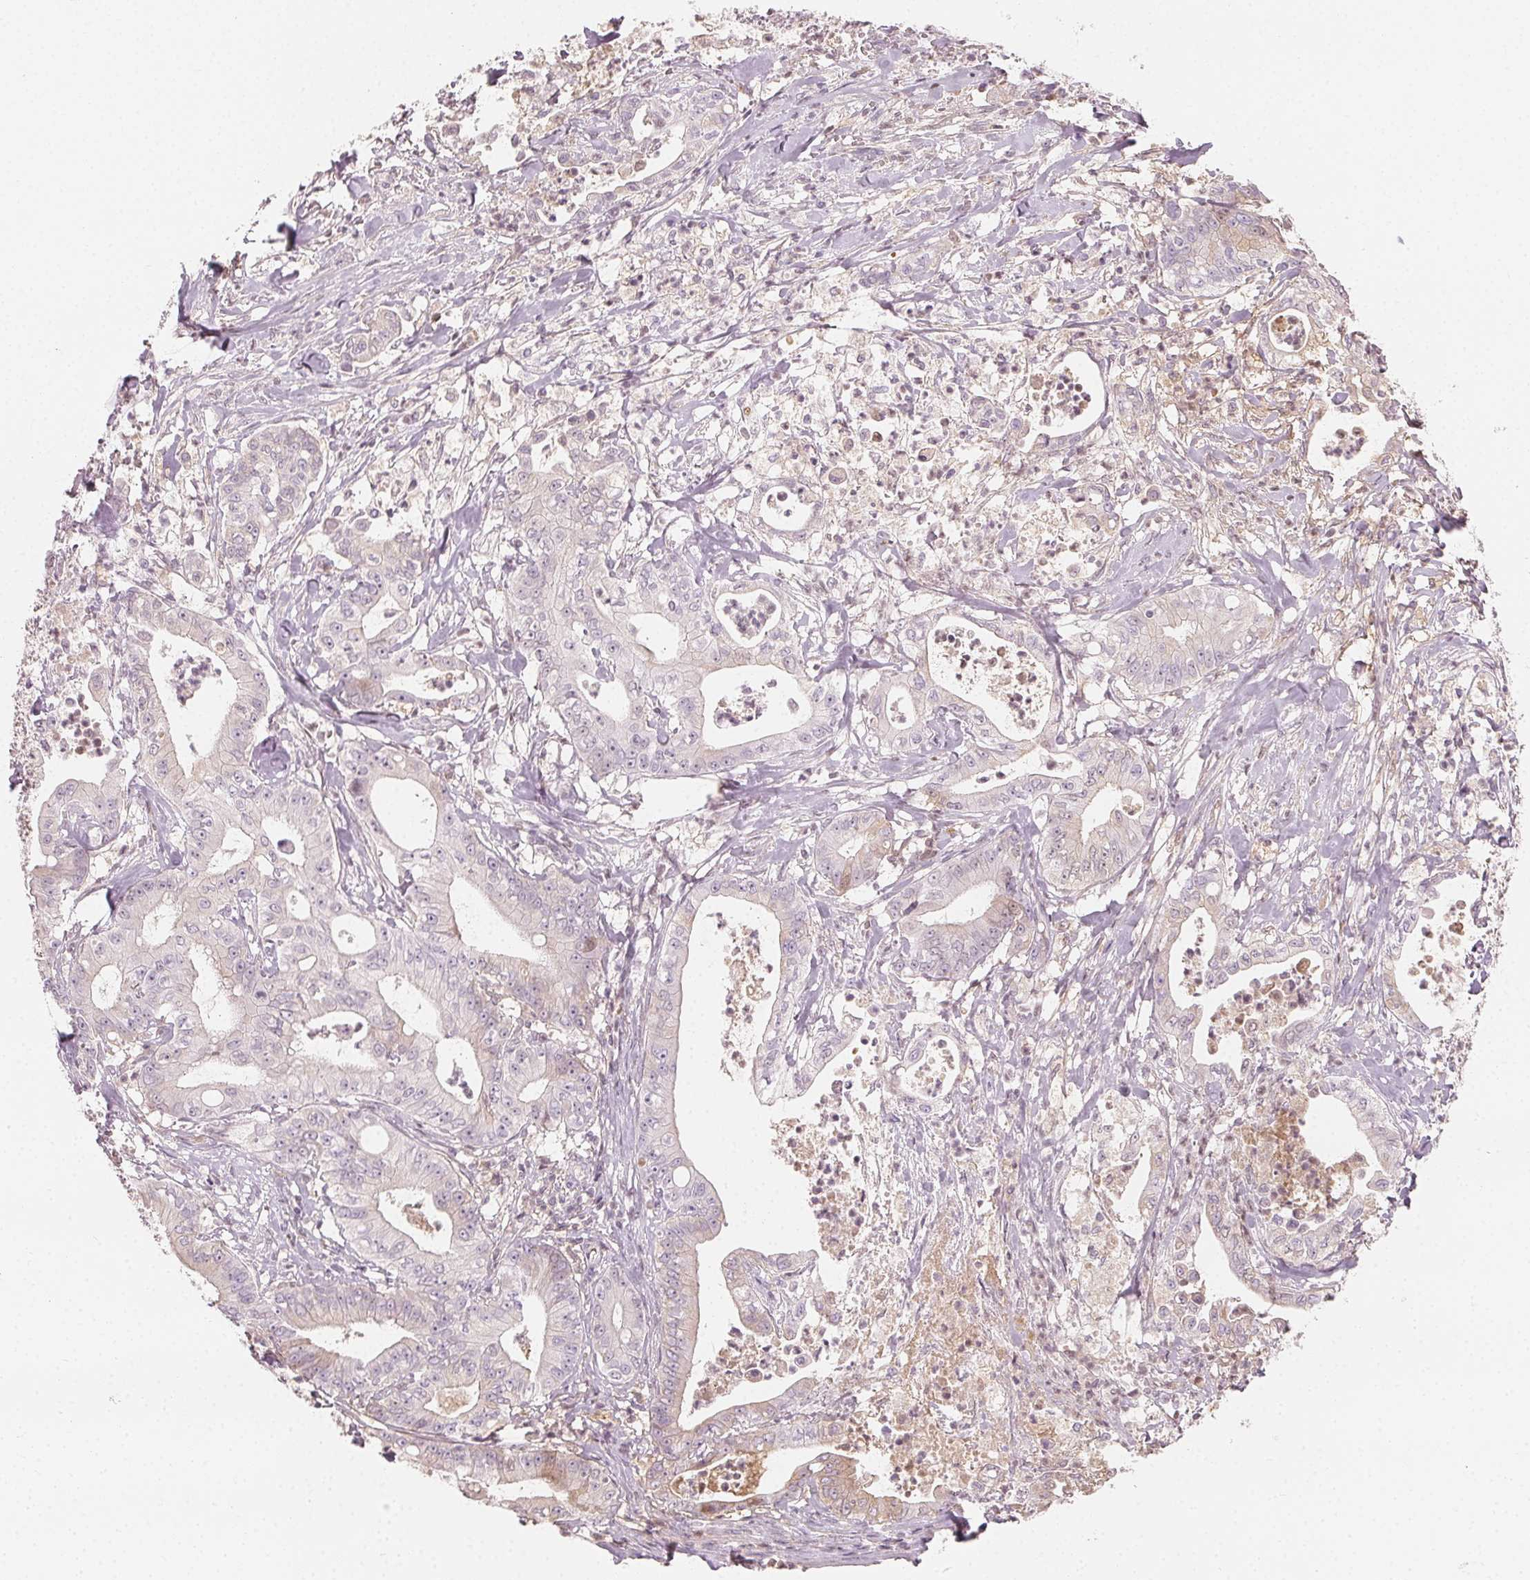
{"staining": {"intensity": "weak", "quantity": "25%-75%", "location": "cytoplasmic/membranous"}, "tissue": "pancreatic cancer", "cell_type": "Tumor cells", "image_type": "cancer", "snomed": [{"axis": "morphology", "description": "Adenocarcinoma, NOS"}, {"axis": "topography", "description": "Pancreas"}], "caption": "Tumor cells show weak cytoplasmic/membranous expression in approximately 25%-75% of cells in pancreatic adenocarcinoma.", "gene": "AFM", "patient": {"sex": "male", "age": 71}}